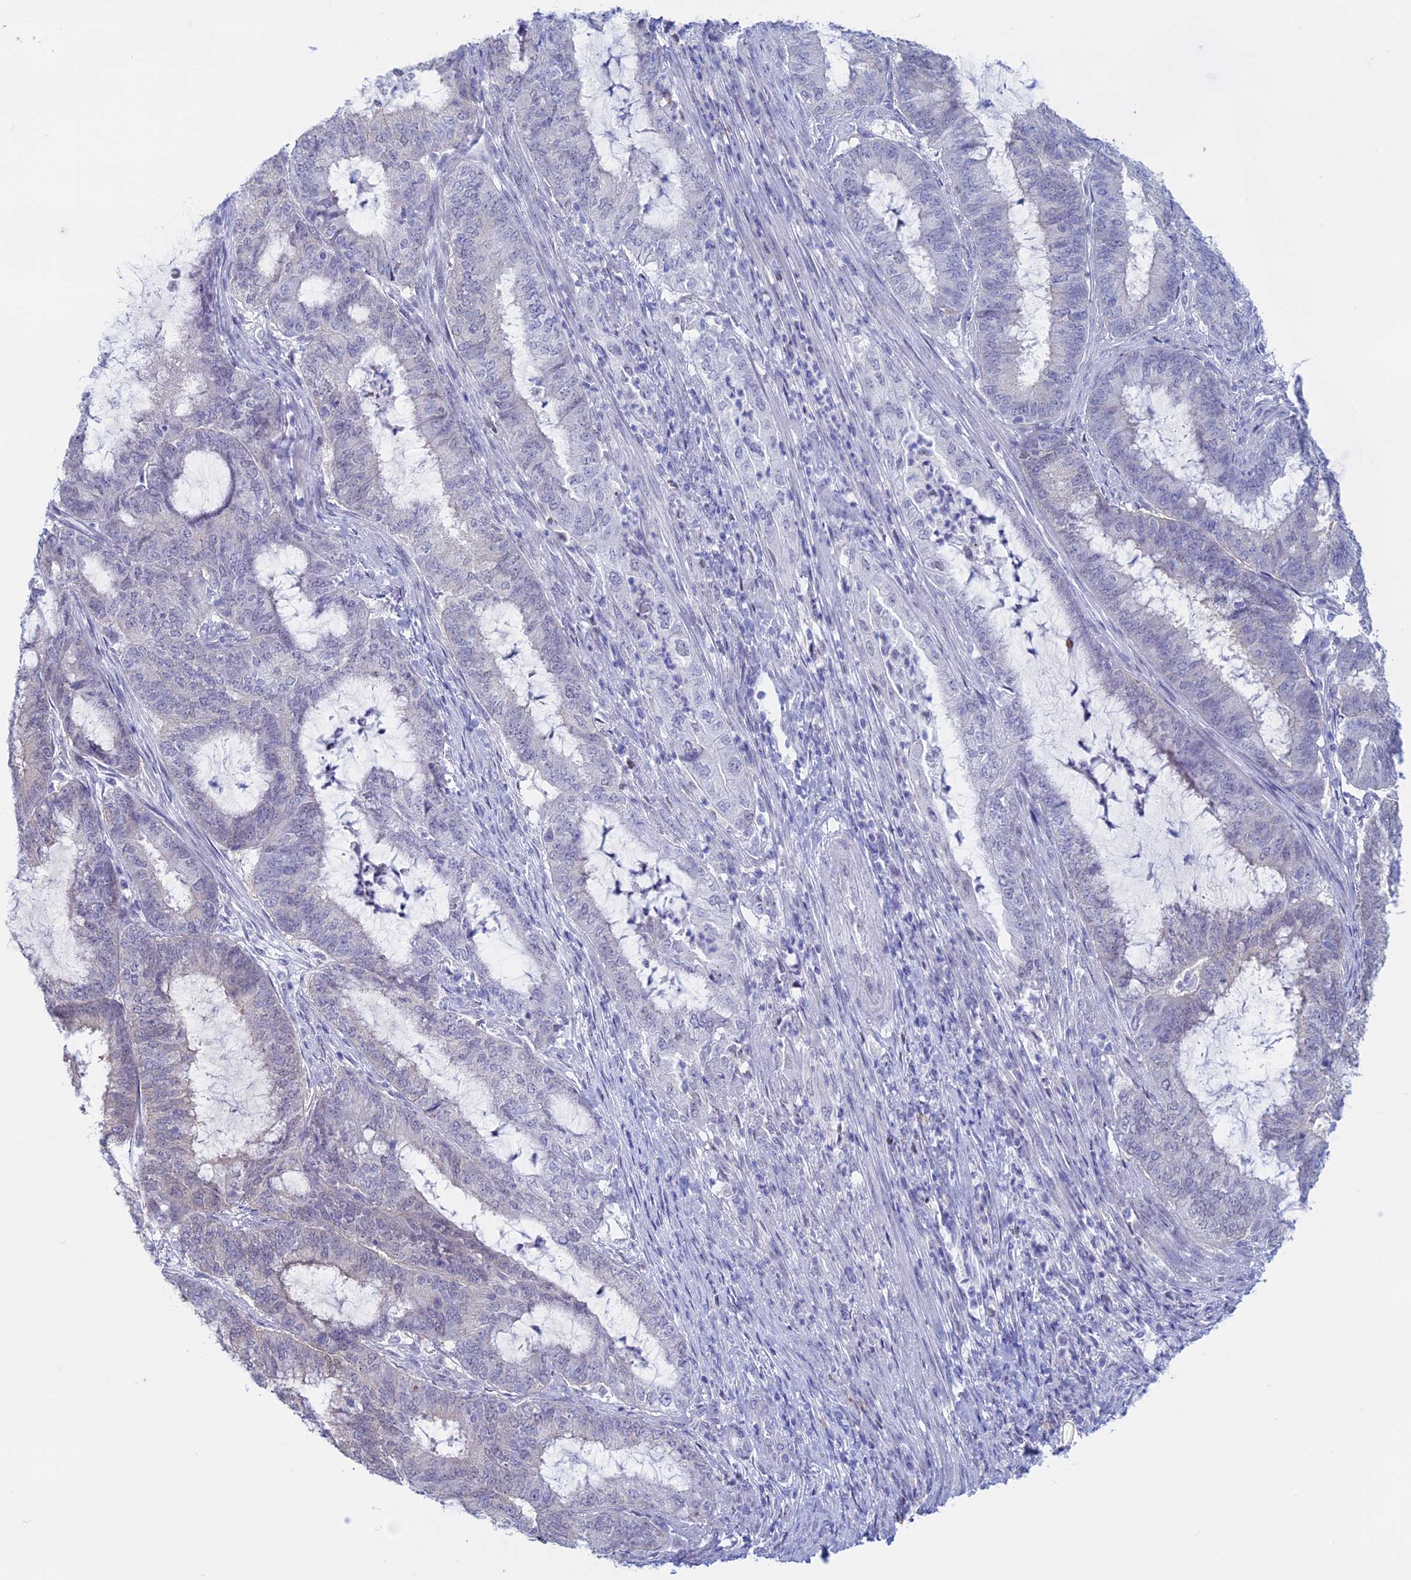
{"staining": {"intensity": "negative", "quantity": "none", "location": "none"}, "tissue": "endometrial cancer", "cell_type": "Tumor cells", "image_type": "cancer", "snomed": [{"axis": "morphology", "description": "Adenocarcinoma, NOS"}, {"axis": "topography", "description": "Endometrium"}], "caption": "An immunohistochemistry image of endometrial adenocarcinoma is shown. There is no staining in tumor cells of endometrial adenocarcinoma. (Stains: DAB (3,3'-diaminobenzidine) IHC with hematoxylin counter stain, Microscopy: brightfield microscopy at high magnification).", "gene": "LHFPL2", "patient": {"sex": "female", "age": 51}}